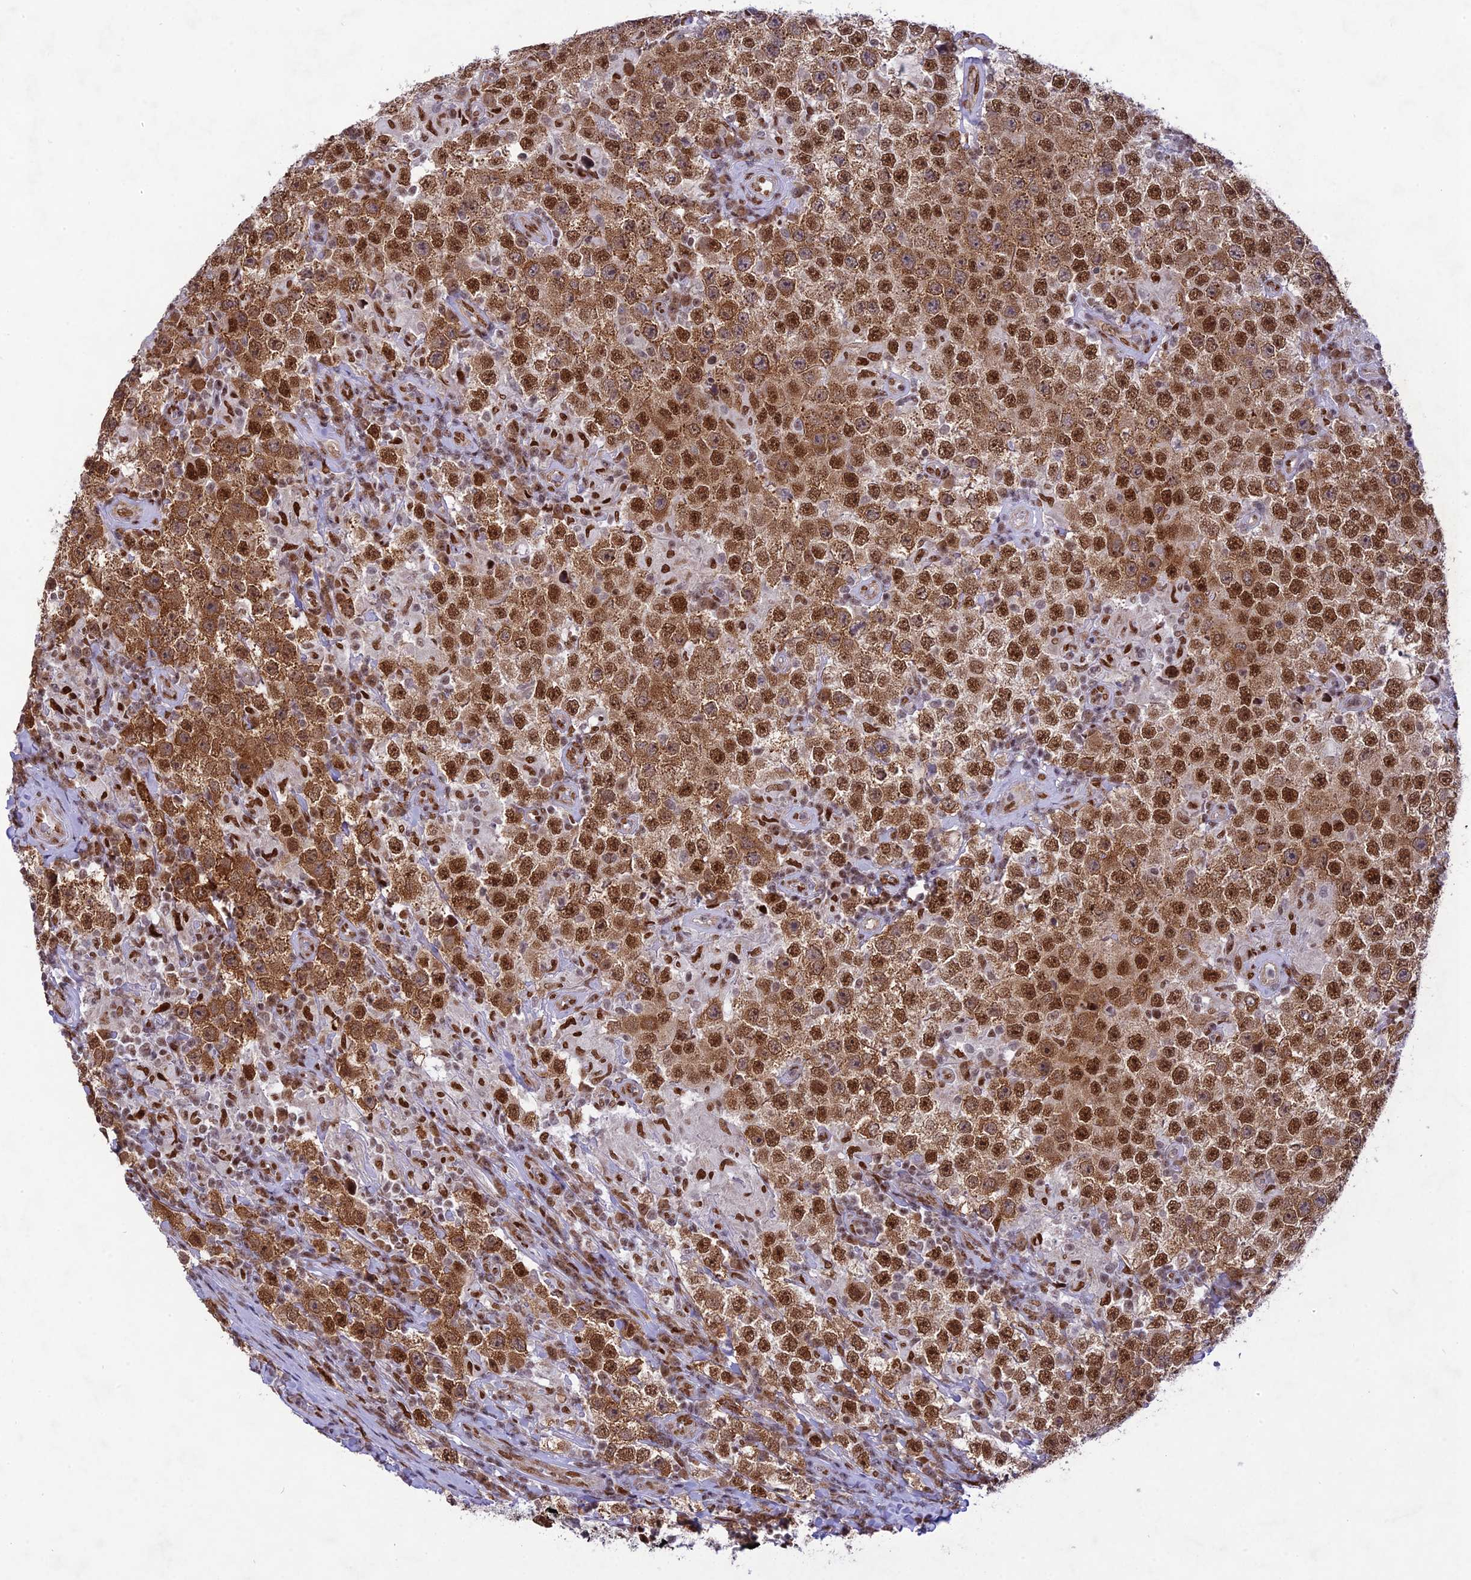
{"staining": {"intensity": "strong", "quantity": ">75%", "location": "nuclear"}, "tissue": "testis cancer", "cell_type": "Tumor cells", "image_type": "cancer", "snomed": [{"axis": "morphology", "description": "Normal tissue, NOS"}, {"axis": "morphology", "description": "Urothelial carcinoma, High grade"}, {"axis": "morphology", "description": "Seminoma, NOS"}, {"axis": "morphology", "description": "Carcinoma, Embryonal, NOS"}, {"axis": "topography", "description": "Urinary bladder"}, {"axis": "topography", "description": "Testis"}], "caption": "Strong nuclear positivity is identified in about >75% of tumor cells in seminoma (testis).", "gene": "DDX1", "patient": {"sex": "male", "age": 41}}